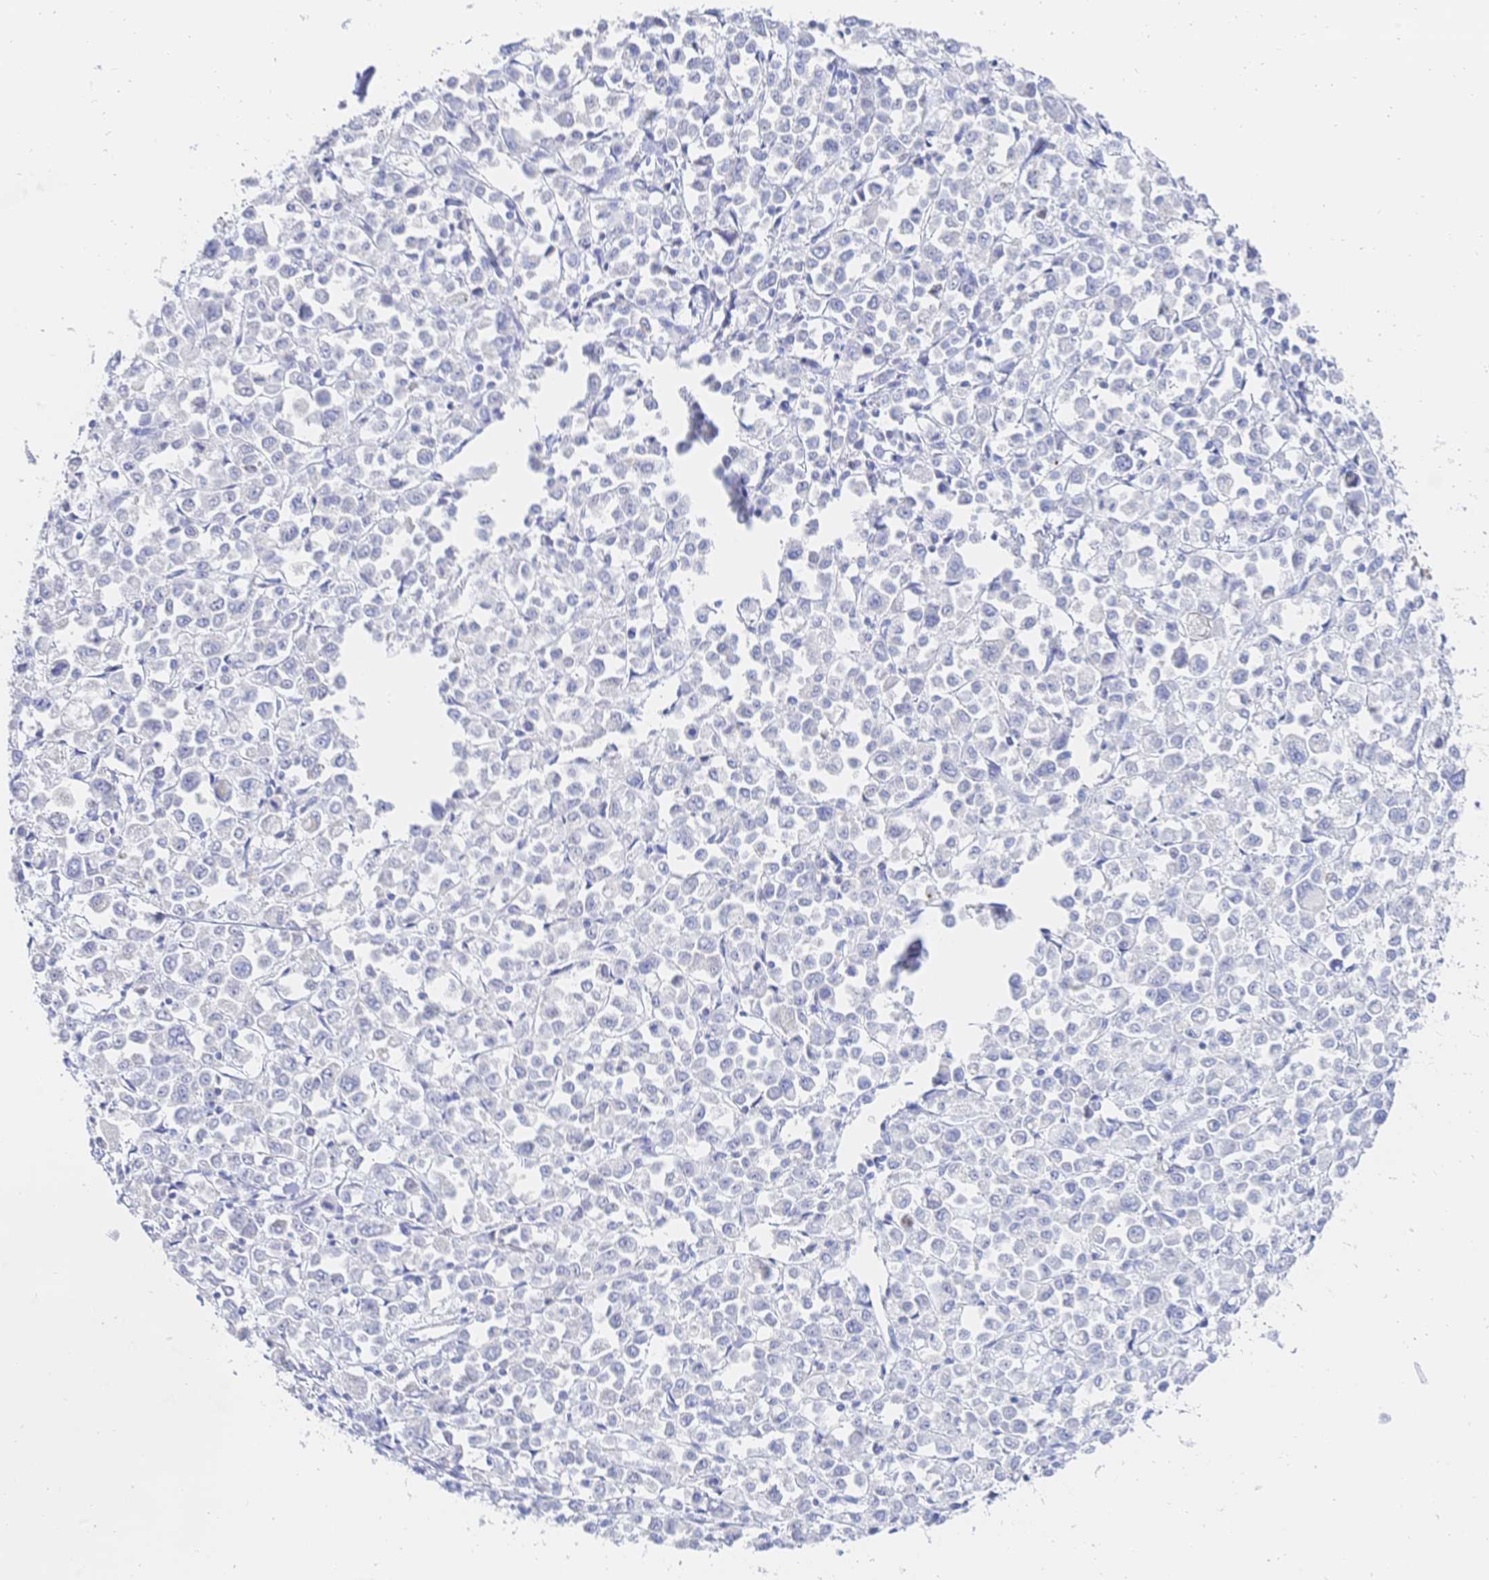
{"staining": {"intensity": "negative", "quantity": "none", "location": "none"}, "tissue": "stomach cancer", "cell_type": "Tumor cells", "image_type": "cancer", "snomed": [{"axis": "morphology", "description": "Adenocarcinoma, NOS"}, {"axis": "topography", "description": "Stomach, upper"}], "caption": "Tumor cells show no significant protein positivity in adenocarcinoma (stomach).", "gene": "RRM1", "patient": {"sex": "male", "age": 70}}